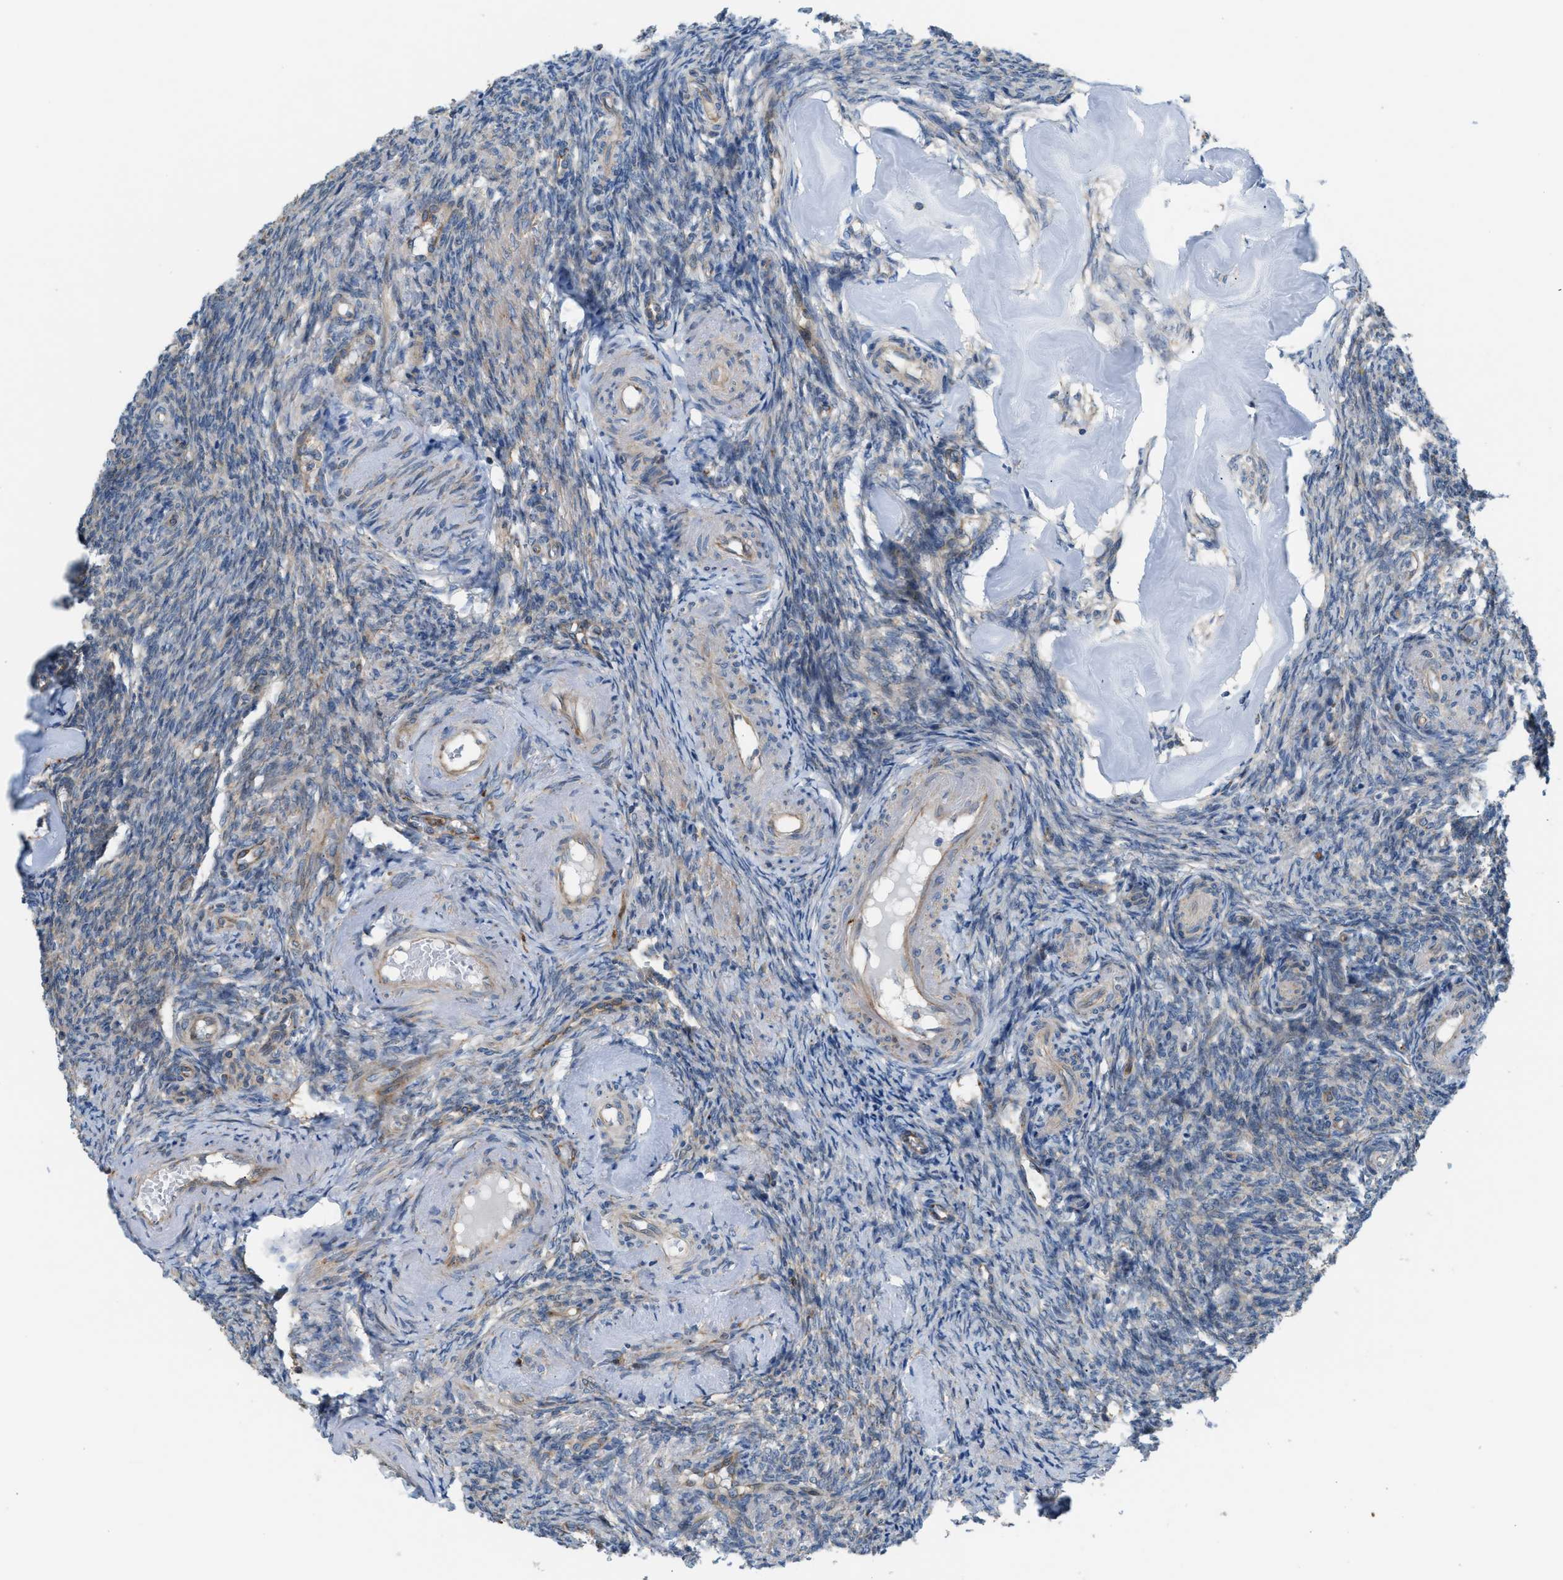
{"staining": {"intensity": "weak", "quantity": "<25%", "location": "cytoplasmic/membranous"}, "tissue": "ovary", "cell_type": "Ovarian stroma cells", "image_type": "normal", "snomed": [{"axis": "morphology", "description": "Normal tissue, NOS"}, {"axis": "topography", "description": "Ovary"}], "caption": "Normal ovary was stained to show a protein in brown. There is no significant positivity in ovarian stroma cells. (DAB immunohistochemistry (IHC), high magnification).", "gene": "PDCL", "patient": {"sex": "female", "age": 41}}